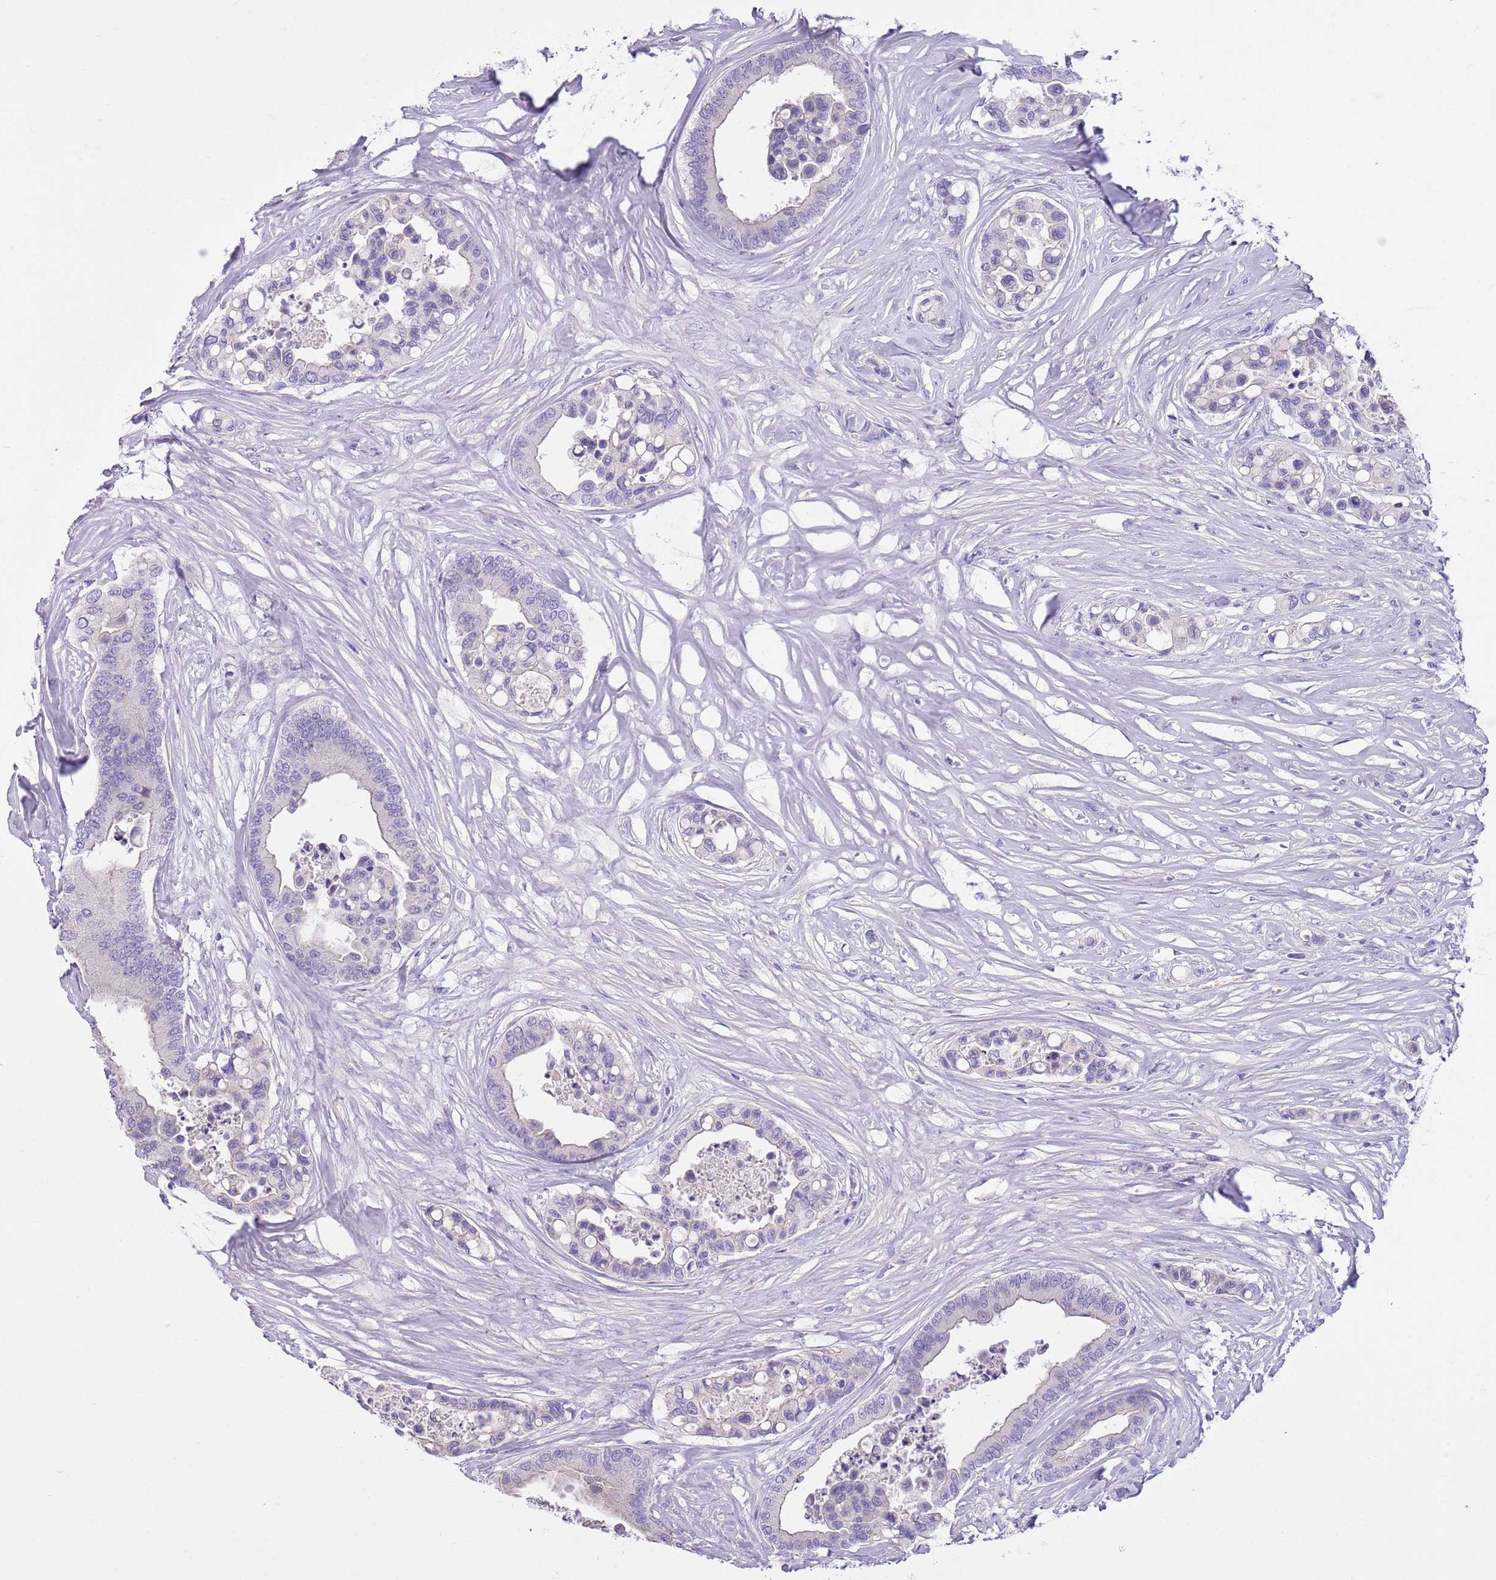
{"staining": {"intensity": "negative", "quantity": "none", "location": "none"}, "tissue": "colorectal cancer", "cell_type": "Tumor cells", "image_type": "cancer", "snomed": [{"axis": "morphology", "description": "Adenocarcinoma, NOS"}, {"axis": "topography", "description": "Colon"}], "caption": "Colorectal cancer (adenocarcinoma) was stained to show a protein in brown. There is no significant expression in tumor cells.", "gene": "CNPPD1", "patient": {"sex": "male", "age": 82}}